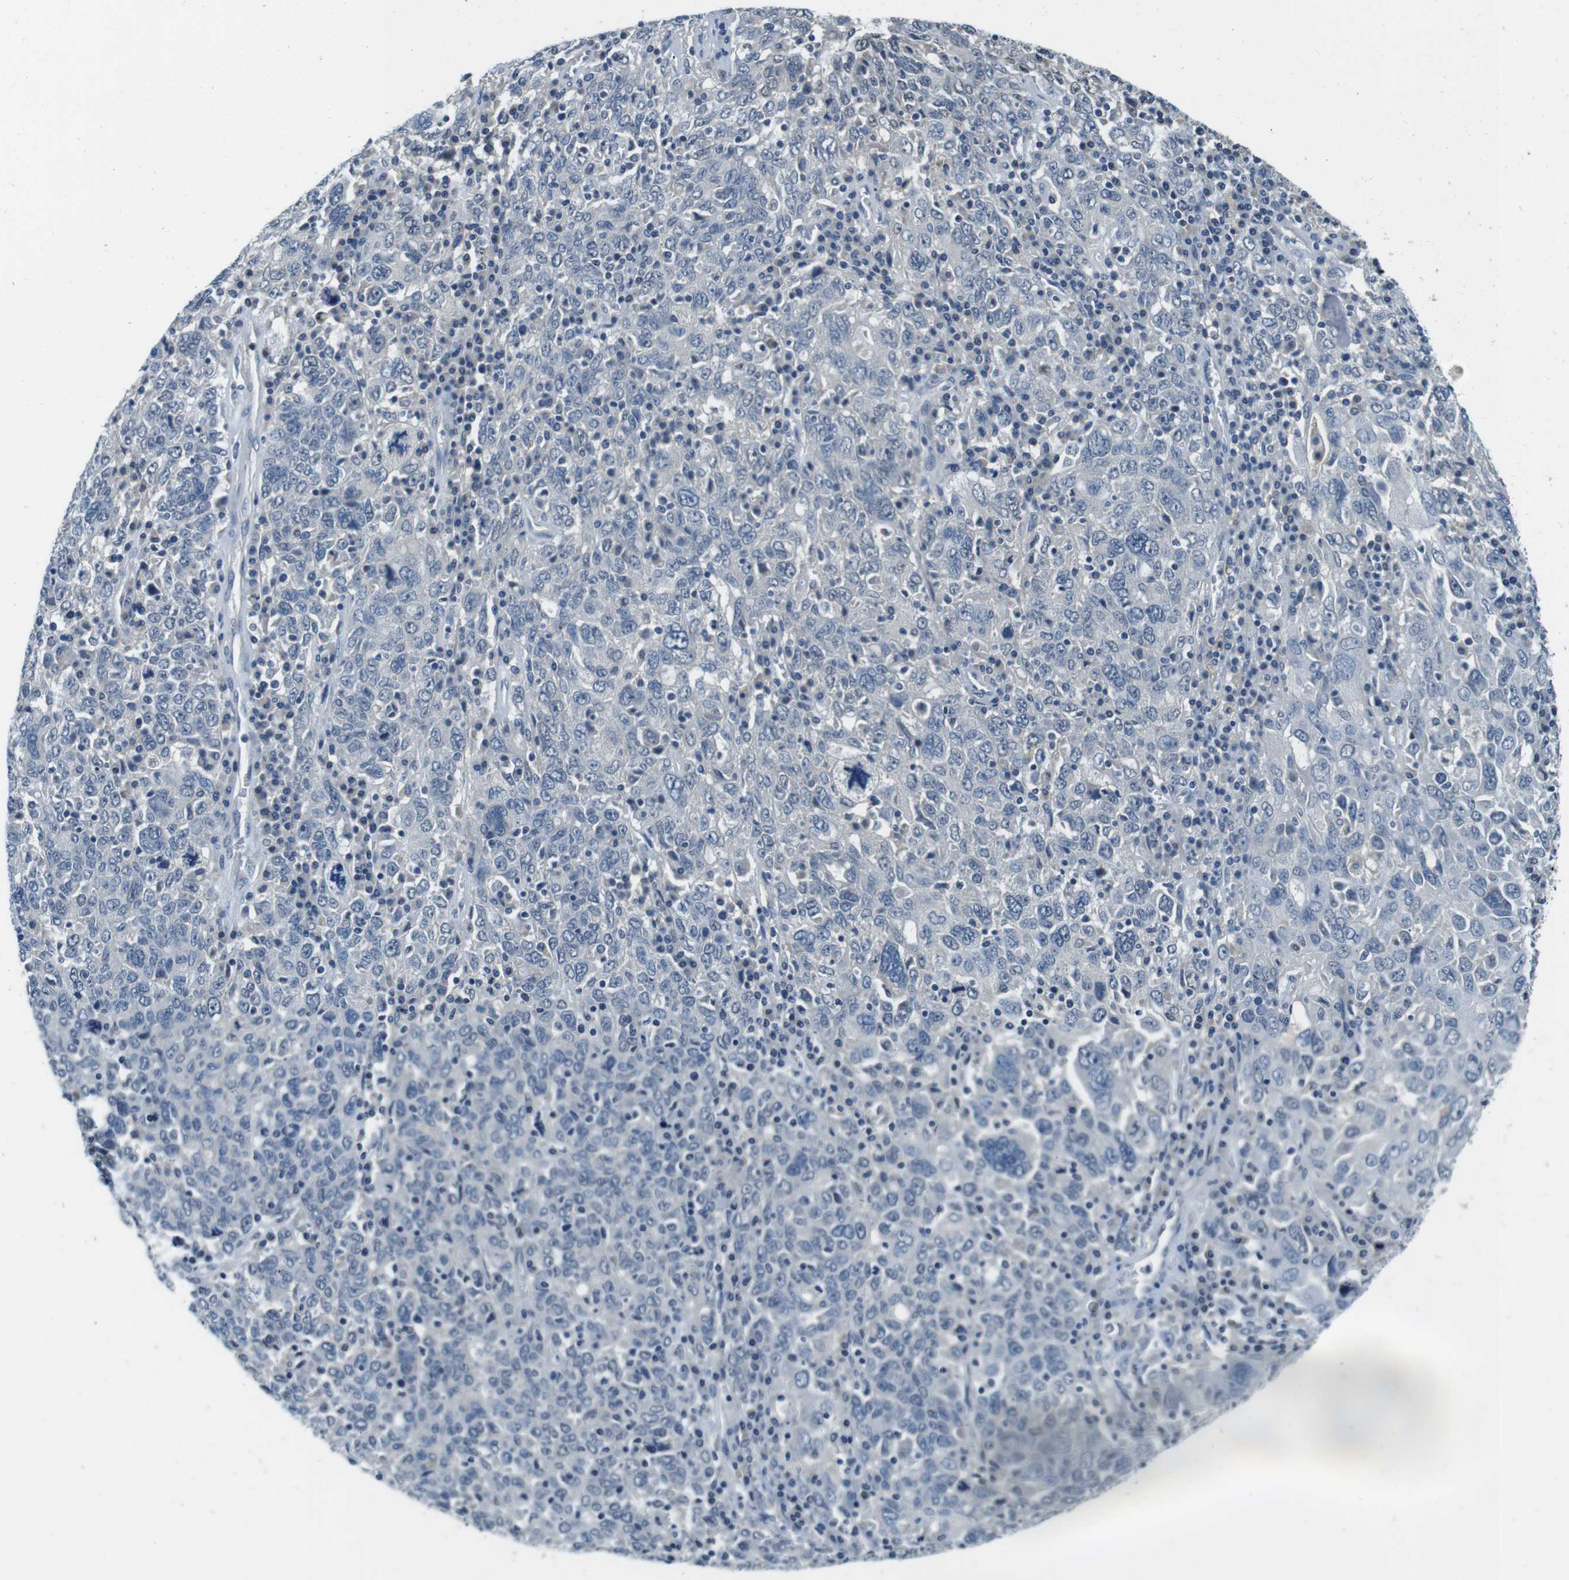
{"staining": {"intensity": "negative", "quantity": "none", "location": "none"}, "tissue": "ovarian cancer", "cell_type": "Tumor cells", "image_type": "cancer", "snomed": [{"axis": "morphology", "description": "Carcinoma, endometroid"}, {"axis": "topography", "description": "Ovary"}], "caption": "Ovarian endometroid carcinoma stained for a protein using immunohistochemistry (IHC) exhibits no expression tumor cells.", "gene": "DTNA", "patient": {"sex": "female", "age": 62}}